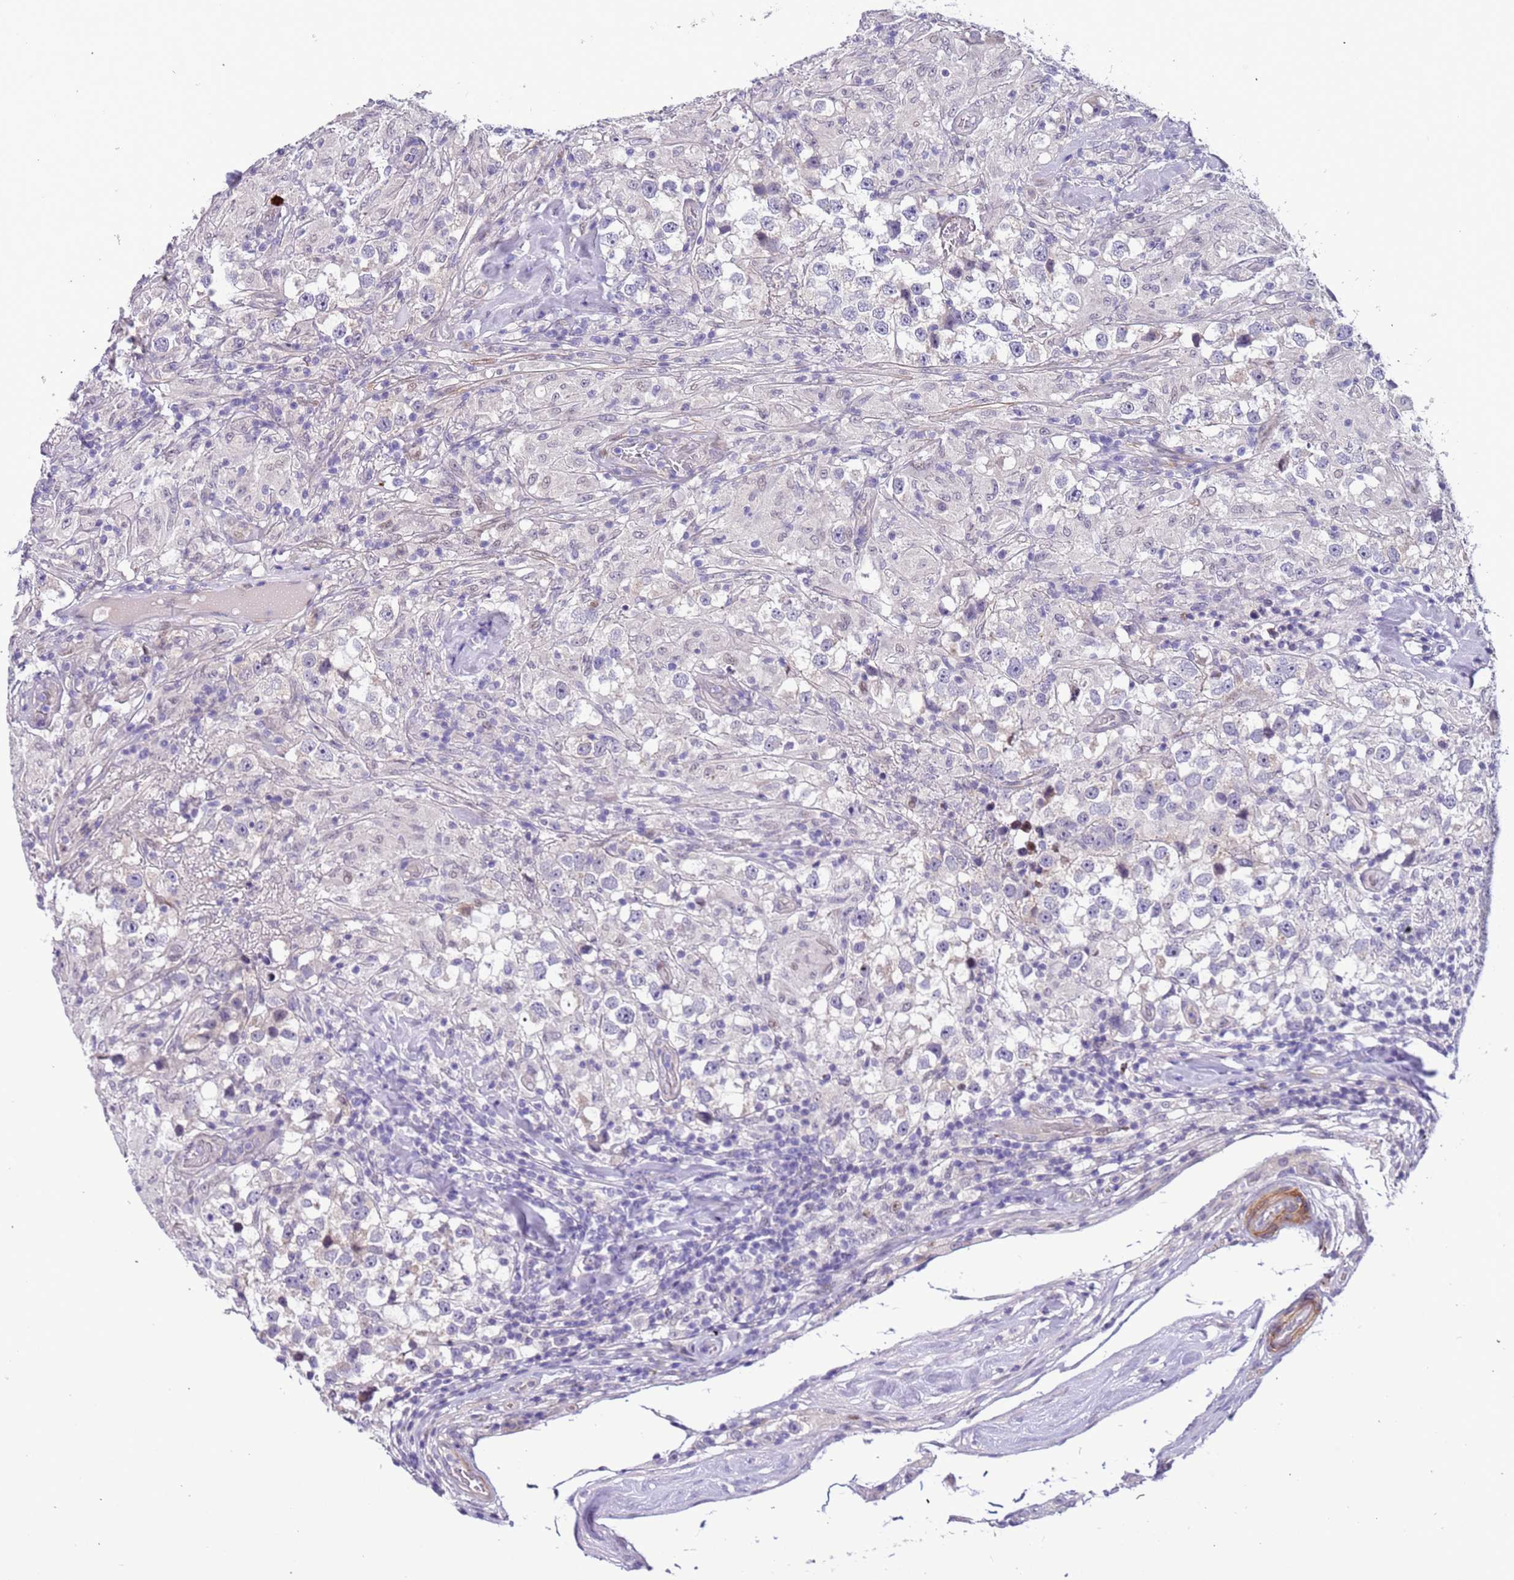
{"staining": {"intensity": "negative", "quantity": "none", "location": "none"}, "tissue": "testis cancer", "cell_type": "Tumor cells", "image_type": "cancer", "snomed": [{"axis": "morphology", "description": "Seminoma, NOS"}, {"axis": "topography", "description": "Testis"}], "caption": "A micrograph of testis cancer (seminoma) stained for a protein reveals no brown staining in tumor cells.", "gene": "PLEKHH1", "patient": {"sex": "male", "age": 46}}